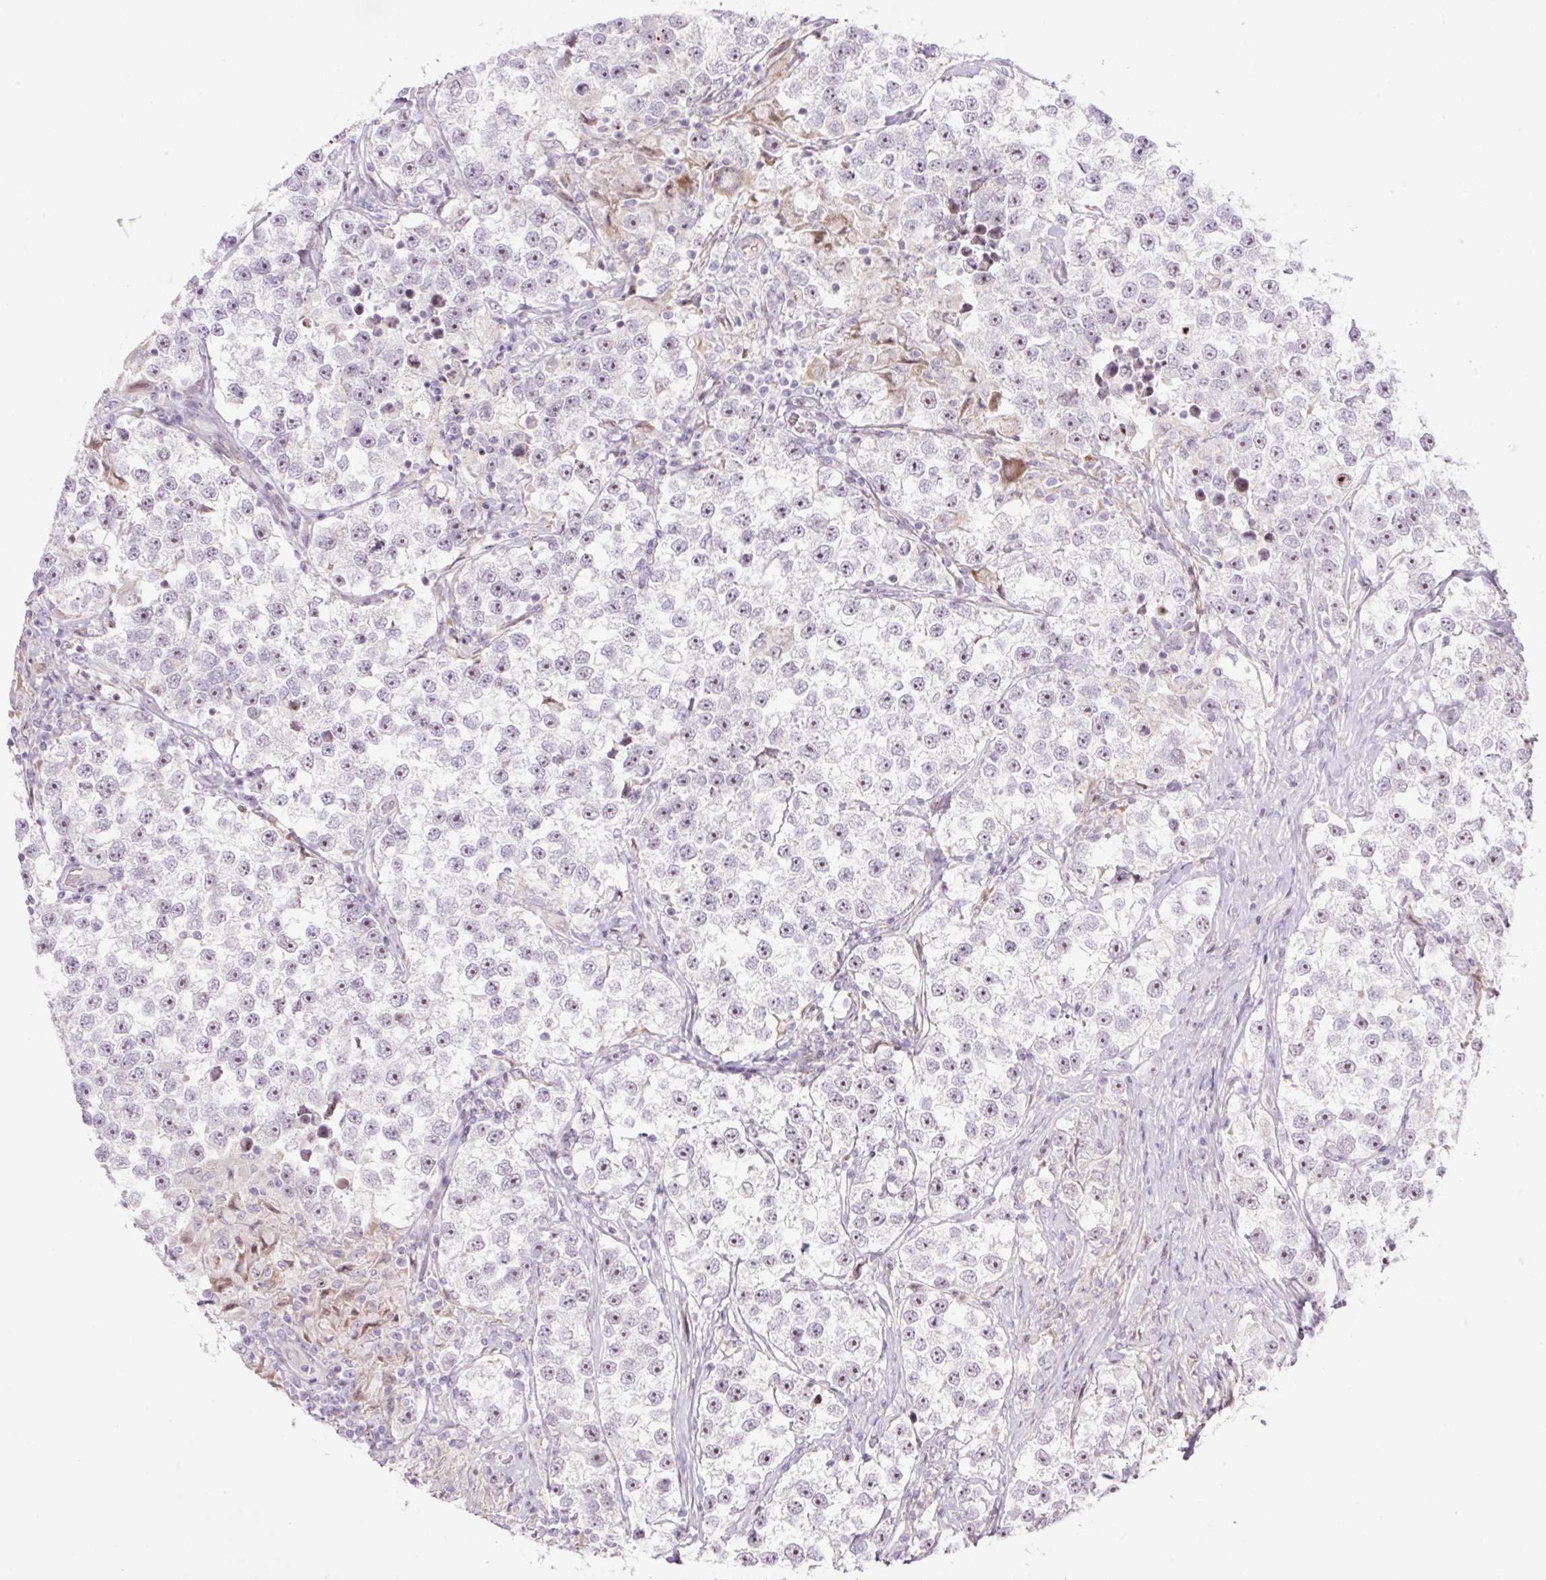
{"staining": {"intensity": "weak", "quantity": "25%-75%", "location": "nuclear"}, "tissue": "testis cancer", "cell_type": "Tumor cells", "image_type": "cancer", "snomed": [{"axis": "morphology", "description": "Seminoma, NOS"}, {"axis": "topography", "description": "Testis"}], "caption": "DAB (3,3'-diaminobenzidine) immunohistochemical staining of testis seminoma shows weak nuclear protein staining in about 25%-75% of tumor cells. Immunohistochemistry stains the protein in brown and the nuclei are stained blue.", "gene": "ZNF417", "patient": {"sex": "male", "age": 46}}